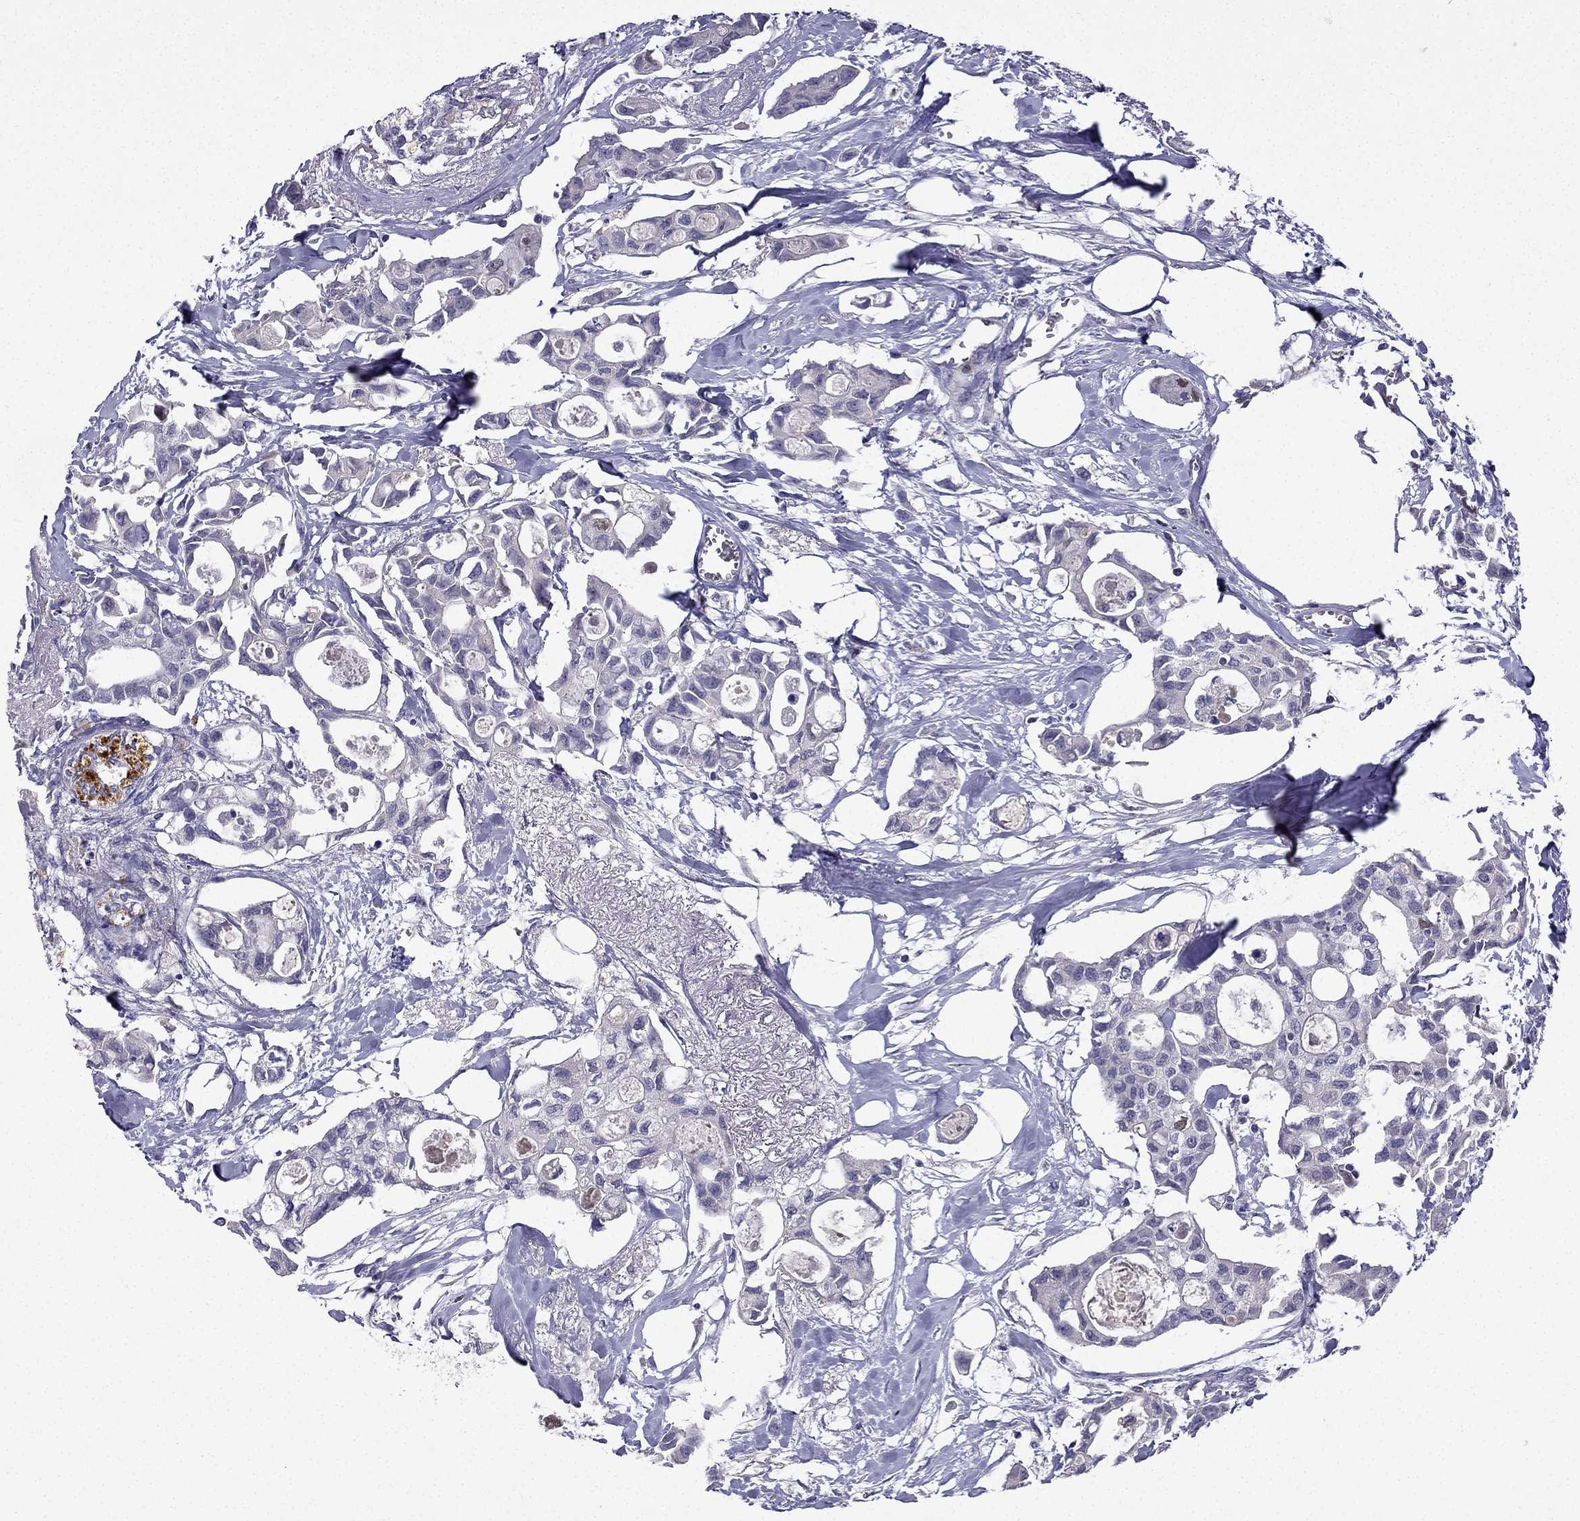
{"staining": {"intensity": "weak", "quantity": "<25%", "location": "nuclear"}, "tissue": "breast cancer", "cell_type": "Tumor cells", "image_type": "cancer", "snomed": [{"axis": "morphology", "description": "Duct carcinoma"}, {"axis": "topography", "description": "Breast"}], "caption": "Tumor cells are negative for brown protein staining in breast cancer (invasive ductal carcinoma).", "gene": "UHRF1", "patient": {"sex": "female", "age": 83}}